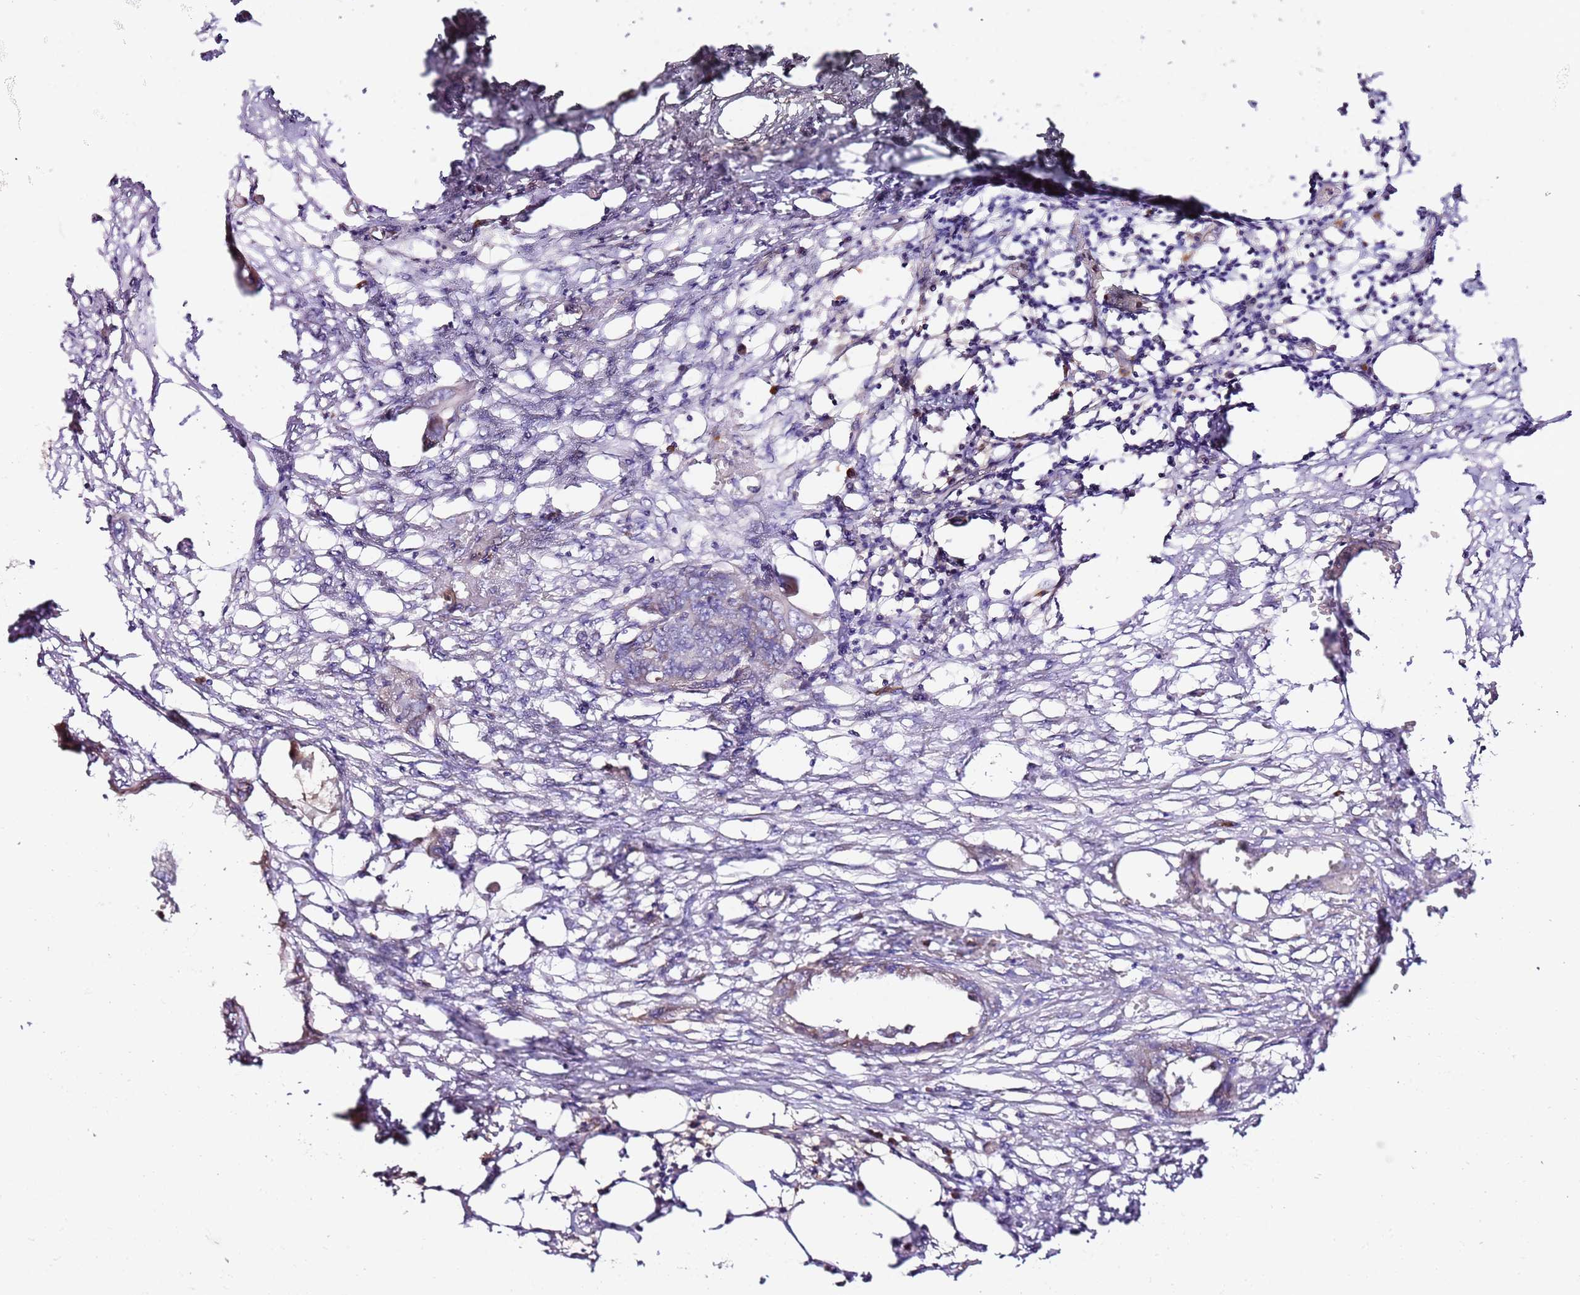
{"staining": {"intensity": "negative", "quantity": "none", "location": "none"}, "tissue": "endometrial cancer", "cell_type": "Tumor cells", "image_type": "cancer", "snomed": [{"axis": "morphology", "description": "Adenocarcinoma, NOS"}, {"axis": "morphology", "description": "Adenocarcinoma, metastatic, NOS"}, {"axis": "topography", "description": "Adipose tissue"}, {"axis": "topography", "description": "Endometrium"}], "caption": "The immunohistochemistry photomicrograph has no significant expression in tumor cells of endometrial metastatic adenocarcinoma tissue.", "gene": "FLVCR1", "patient": {"sex": "female", "age": 67}}